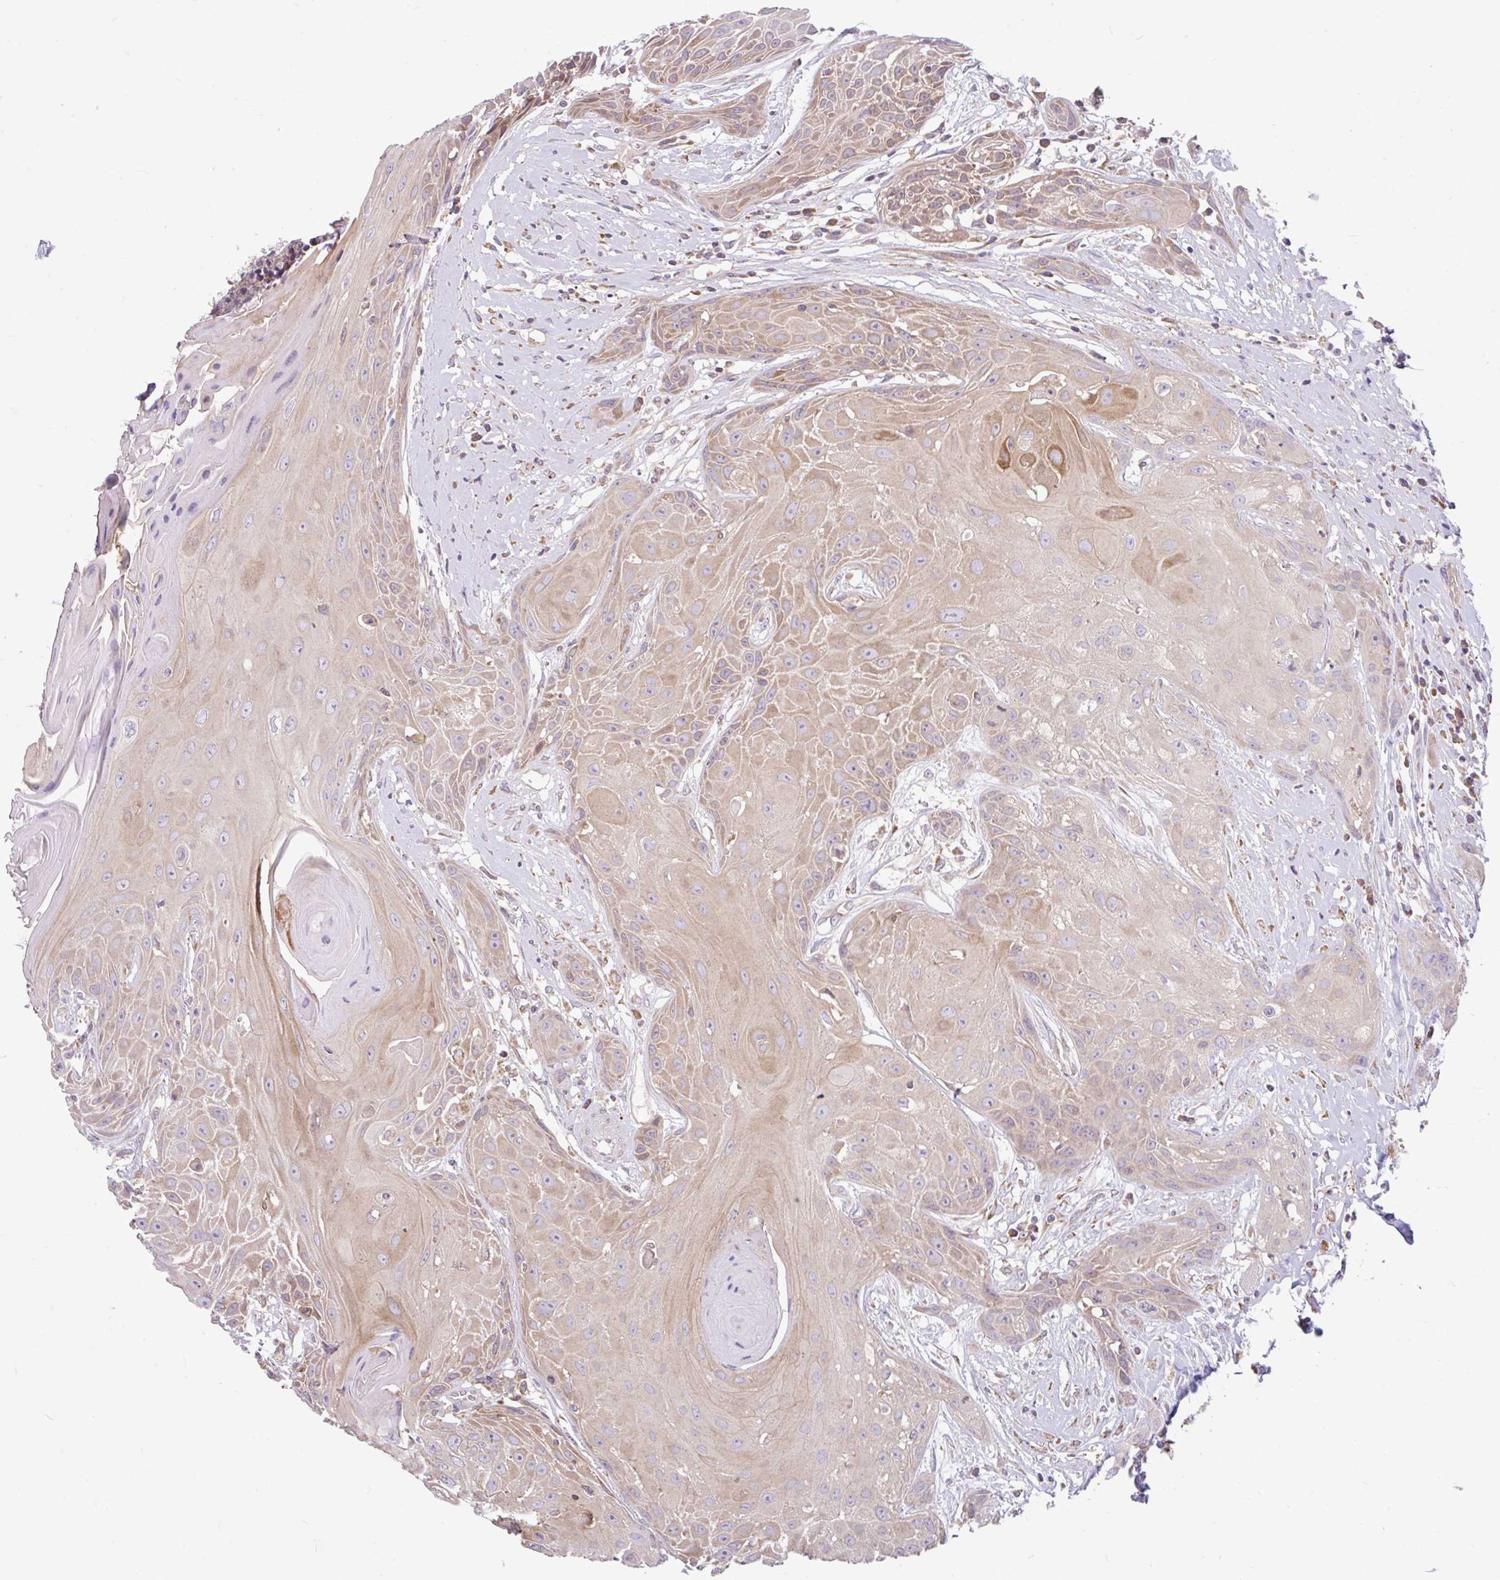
{"staining": {"intensity": "moderate", "quantity": "<25%", "location": "cytoplasmic/membranous"}, "tissue": "head and neck cancer", "cell_type": "Tumor cells", "image_type": "cancer", "snomed": [{"axis": "morphology", "description": "Squamous cell carcinoma, NOS"}, {"axis": "topography", "description": "Head-Neck"}], "caption": "A micrograph showing moderate cytoplasmic/membranous staining in about <25% of tumor cells in head and neck cancer (squamous cell carcinoma), as visualized by brown immunohistochemical staining.", "gene": "RALBP1", "patient": {"sex": "female", "age": 73}}